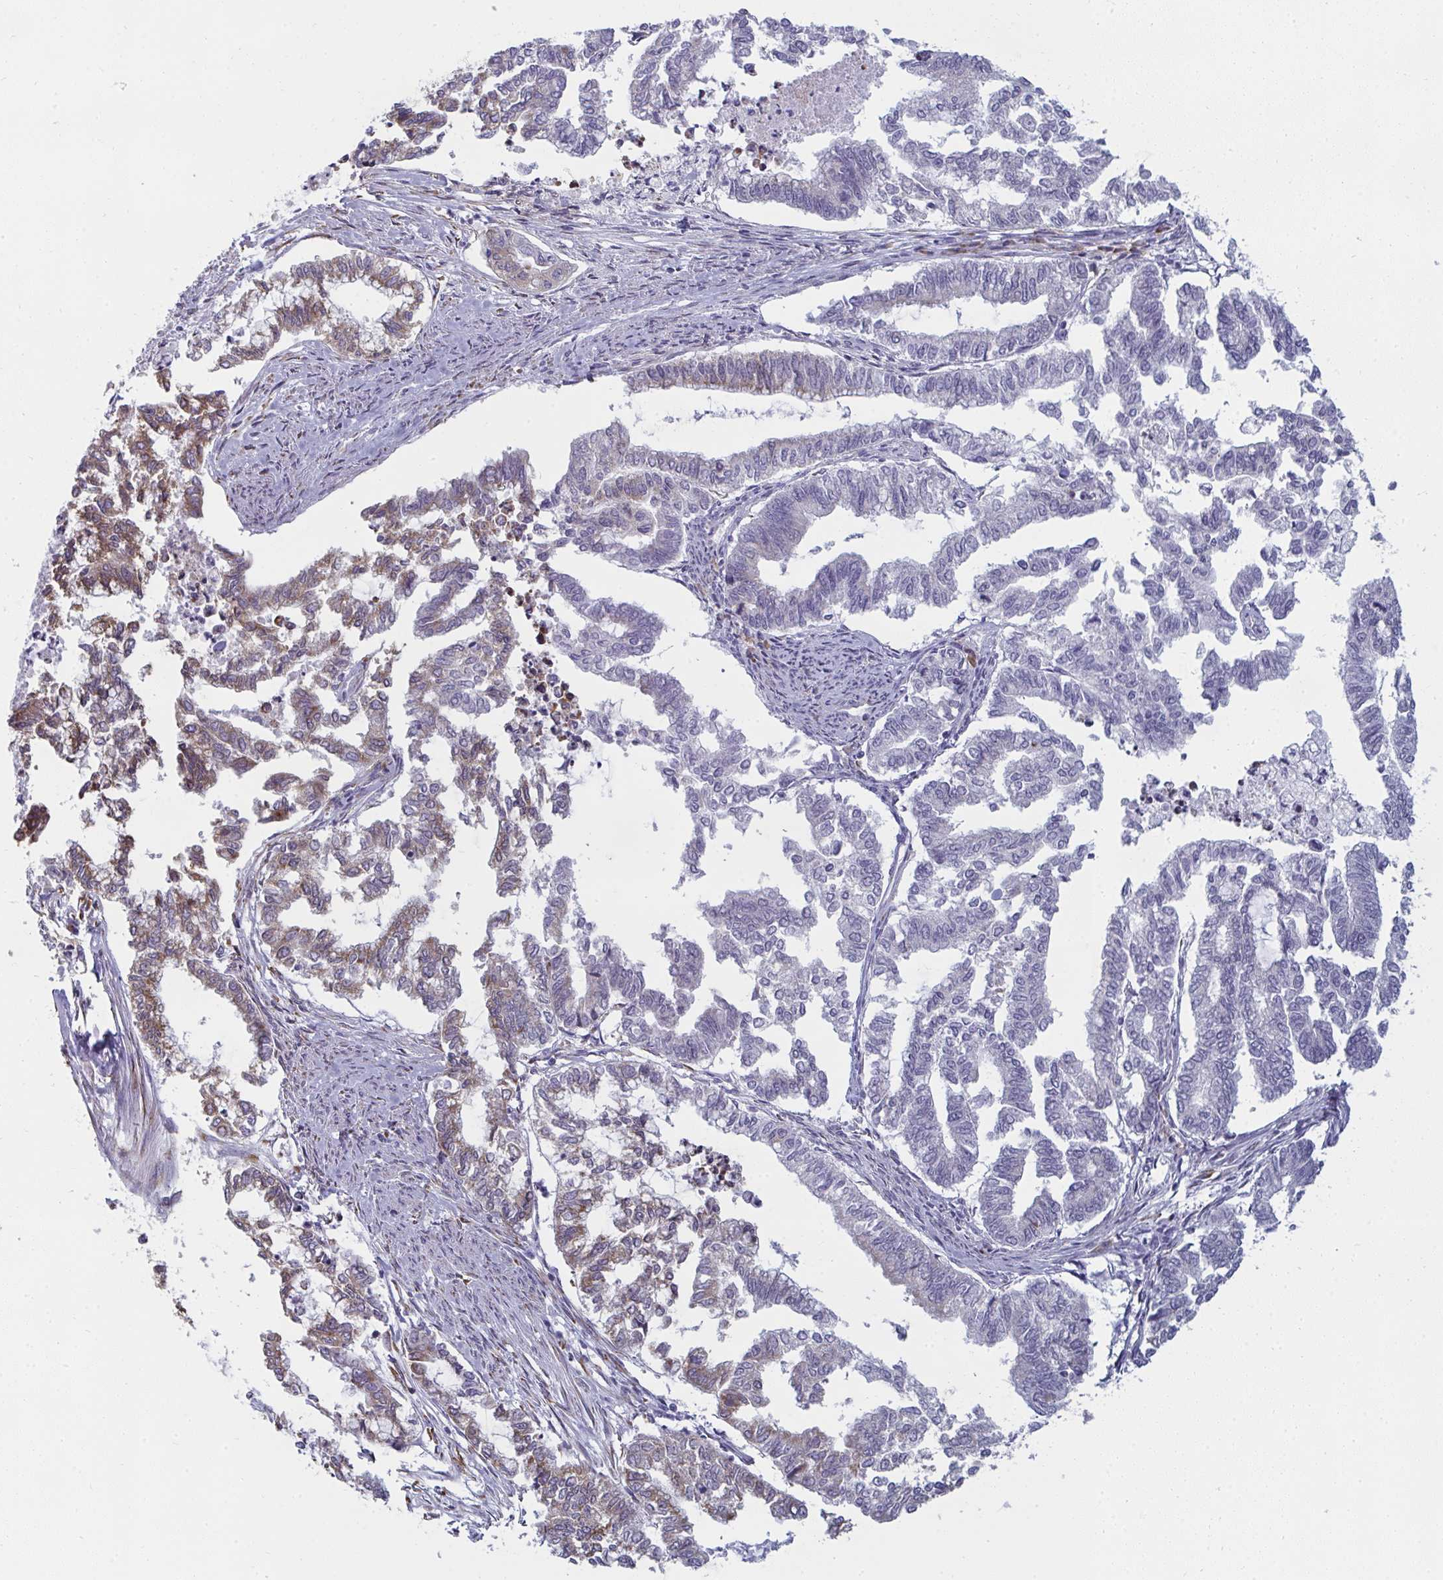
{"staining": {"intensity": "weak", "quantity": "<25%", "location": "cytoplasmic/membranous"}, "tissue": "endometrial cancer", "cell_type": "Tumor cells", "image_type": "cancer", "snomed": [{"axis": "morphology", "description": "Adenocarcinoma, NOS"}, {"axis": "topography", "description": "Endometrium"}], "caption": "Immunohistochemistry (IHC) image of endometrial cancer (adenocarcinoma) stained for a protein (brown), which displays no positivity in tumor cells. (DAB immunohistochemistry with hematoxylin counter stain).", "gene": "SHROOM1", "patient": {"sex": "female", "age": 79}}